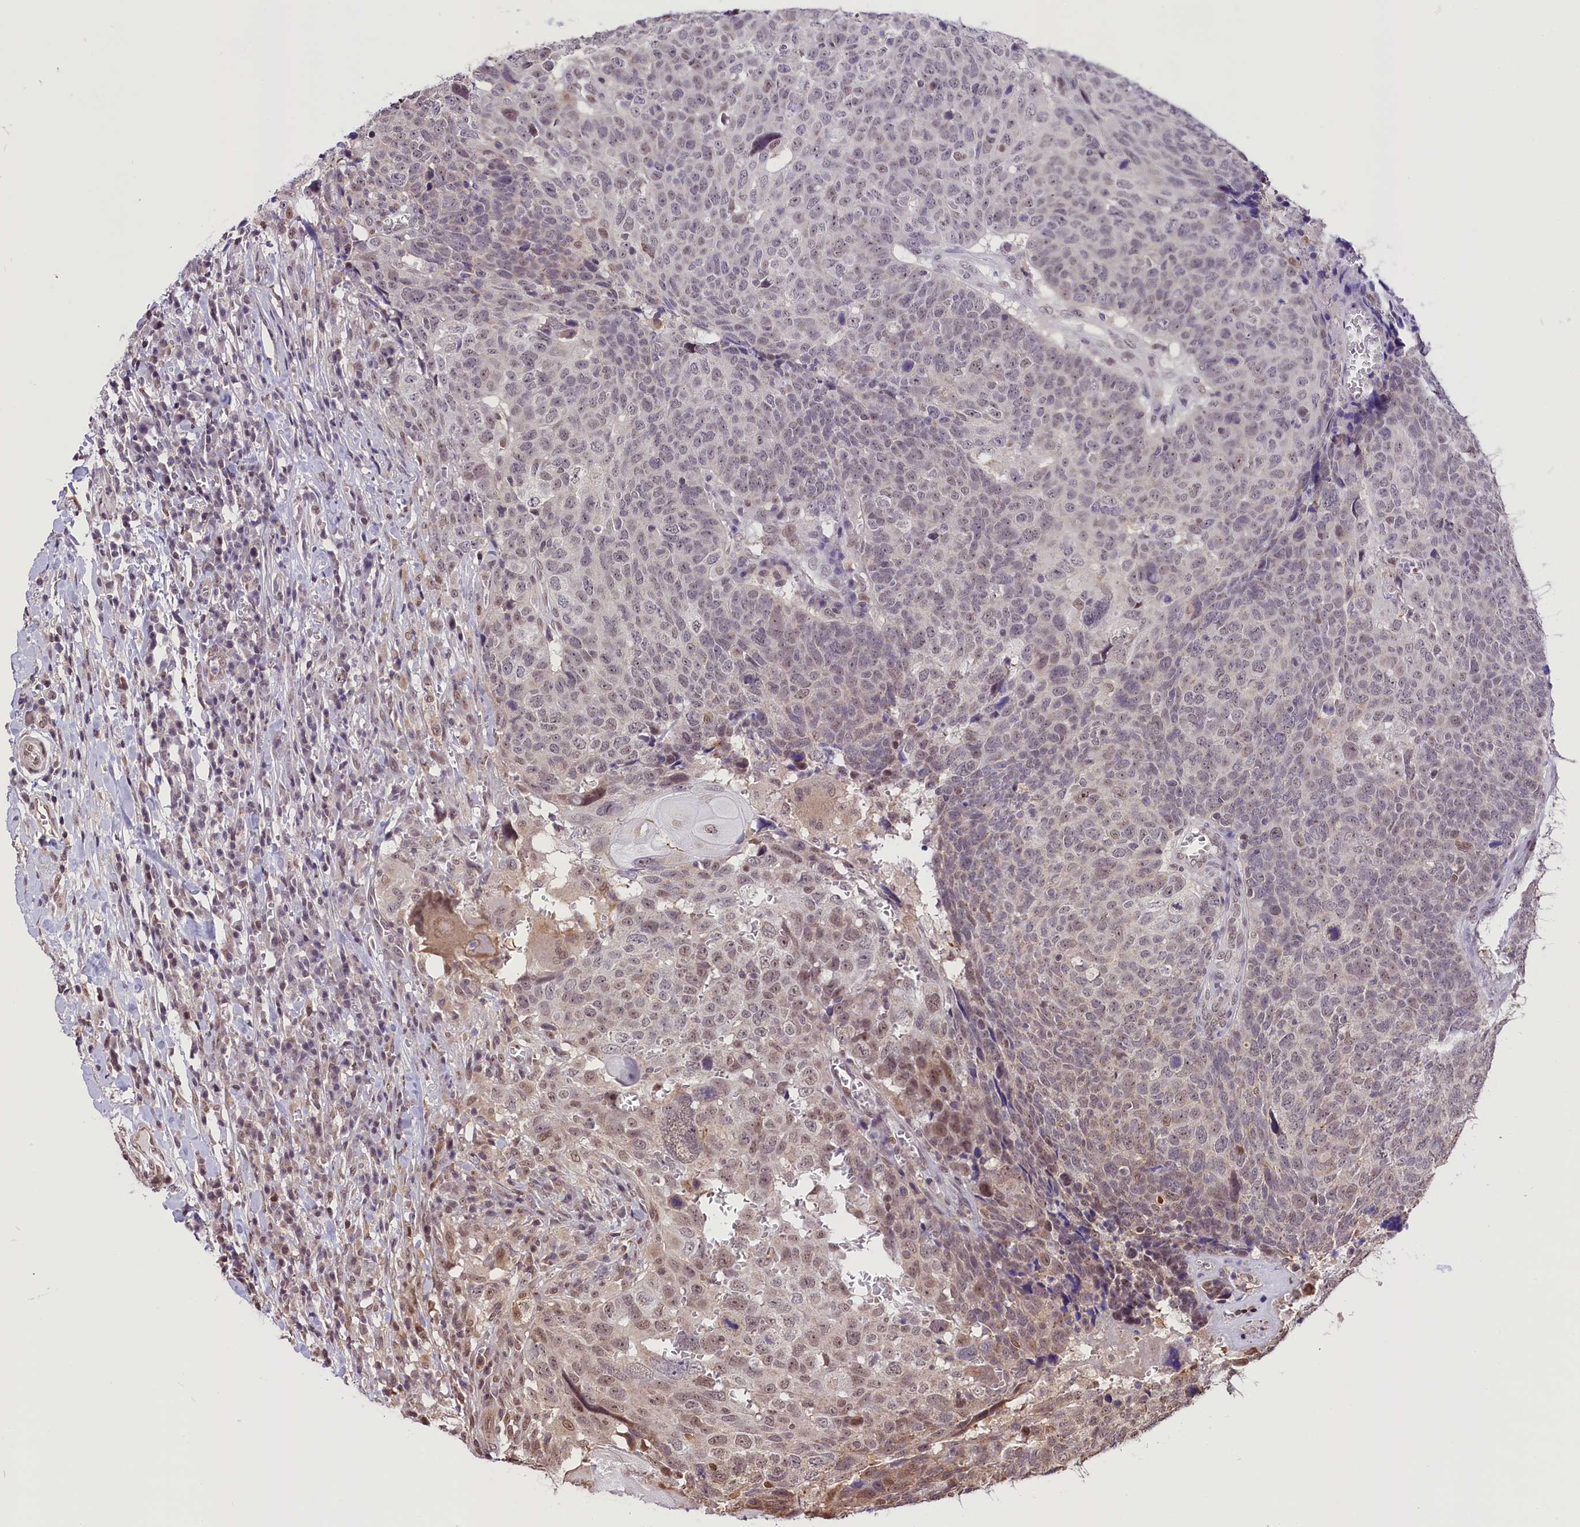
{"staining": {"intensity": "weak", "quantity": "25%-75%", "location": "nuclear"}, "tissue": "head and neck cancer", "cell_type": "Tumor cells", "image_type": "cancer", "snomed": [{"axis": "morphology", "description": "Squamous cell carcinoma, NOS"}, {"axis": "topography", "description": "Head-Neck"}], "caption": "This is a histology image of immunohistochemistry staining of head and neck squamous cell carcinoma, which shows weak positivity in the nuclear of tumor cells.", "gene": "MRPL54", "patient": {"sex": "male", "age": 66}}